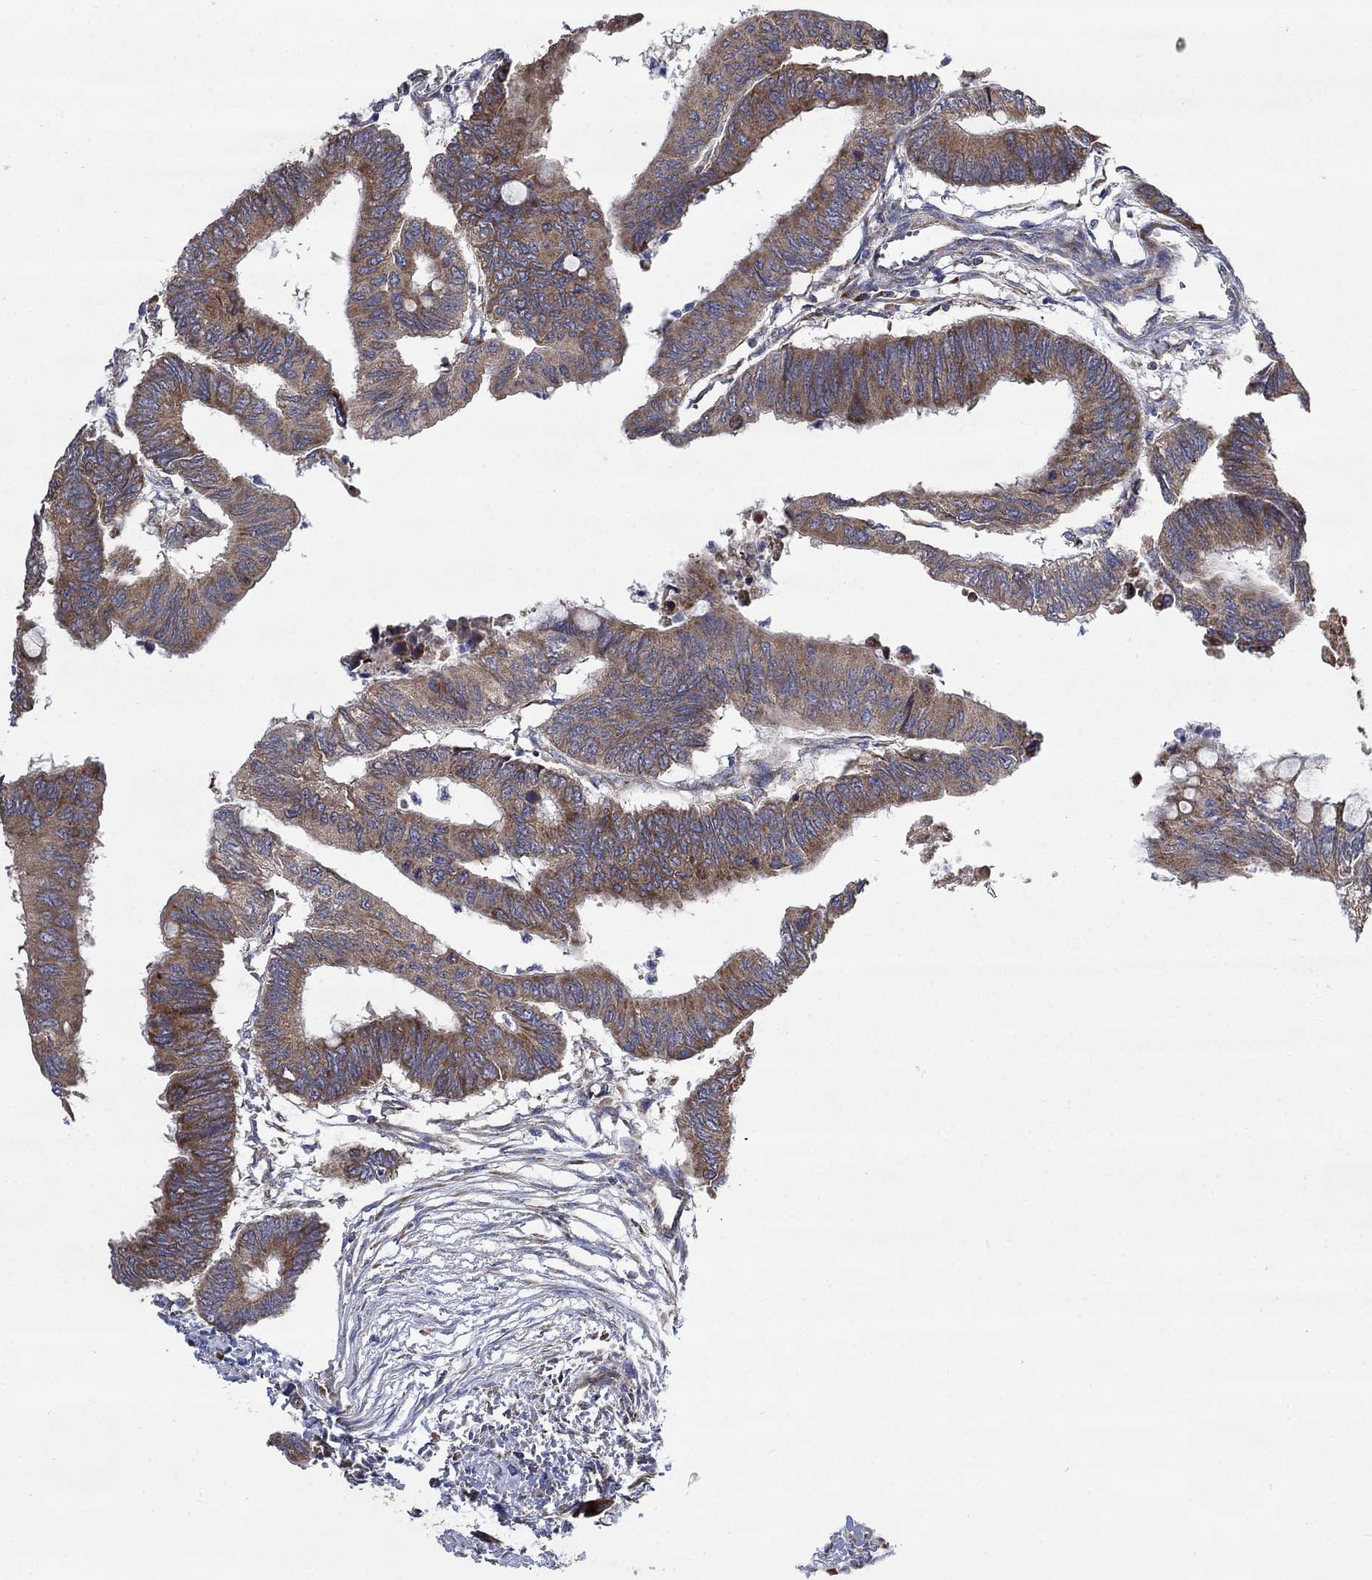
{"staining": {"intensity": "moderate", "quantity": "25%-75%", "location": "cytoplasmic/membranous"}, "tissue": "colorectal cancer", "cell_type": "Tumor cells", "image_type": "cancer", "snomed": [{"axis": "morphology", "description": "Normal tissue, NOS"}, {"axis": "morphology", "description": "Adenocarcinoma, NOS"}, {"axis": "topography", "description": "Rectum"}, {"axis": "topography", "description": "Peripheral nerve tissue"}], "caption": "This is an image of IHC staining of colorectal adenocarcinoma, which shows moderate expression in the cytoplasmic/membranous of tumor cells.", "gene": "RPLP0", "patient": {"sex": "male", "age": 92}}